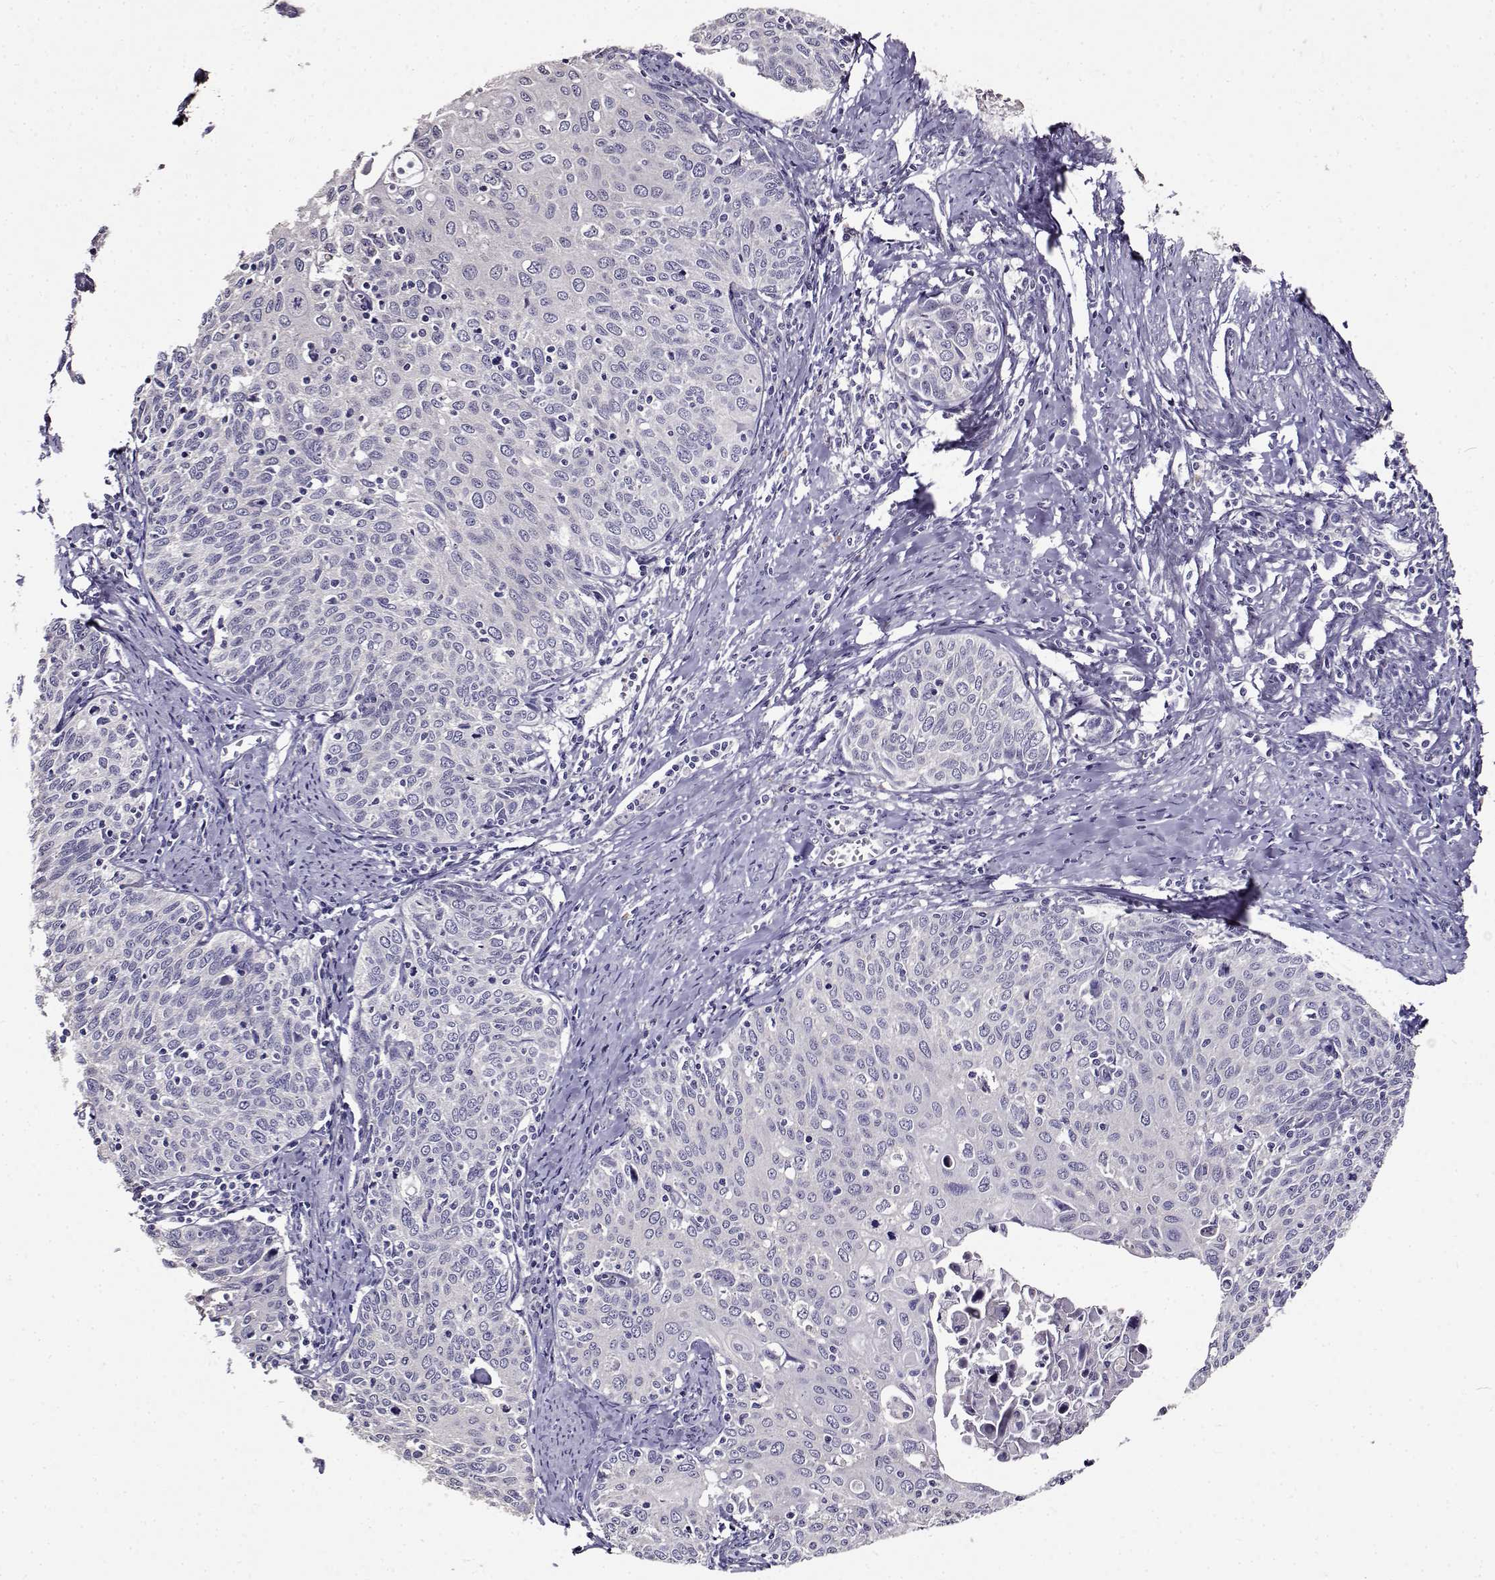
{"staining": {"intensity": "negative", "quantity": "none", "location": "none"}, "tissue": "cervical cancer", "cell_type": "Tumor cells", "image_type": "cancer", "snomed": [{"axis": "morphology", "description": "Squamous cell carcinoma, NOS"}, {"axis": "topography", "description": "Cervix"}], "caption": "The photomicrograph shows no significant staining in tumor cells of squamous cell carcinoma (cervical).", "gene": "PAEP", "patient": {"sex": "female", "age": 62}}